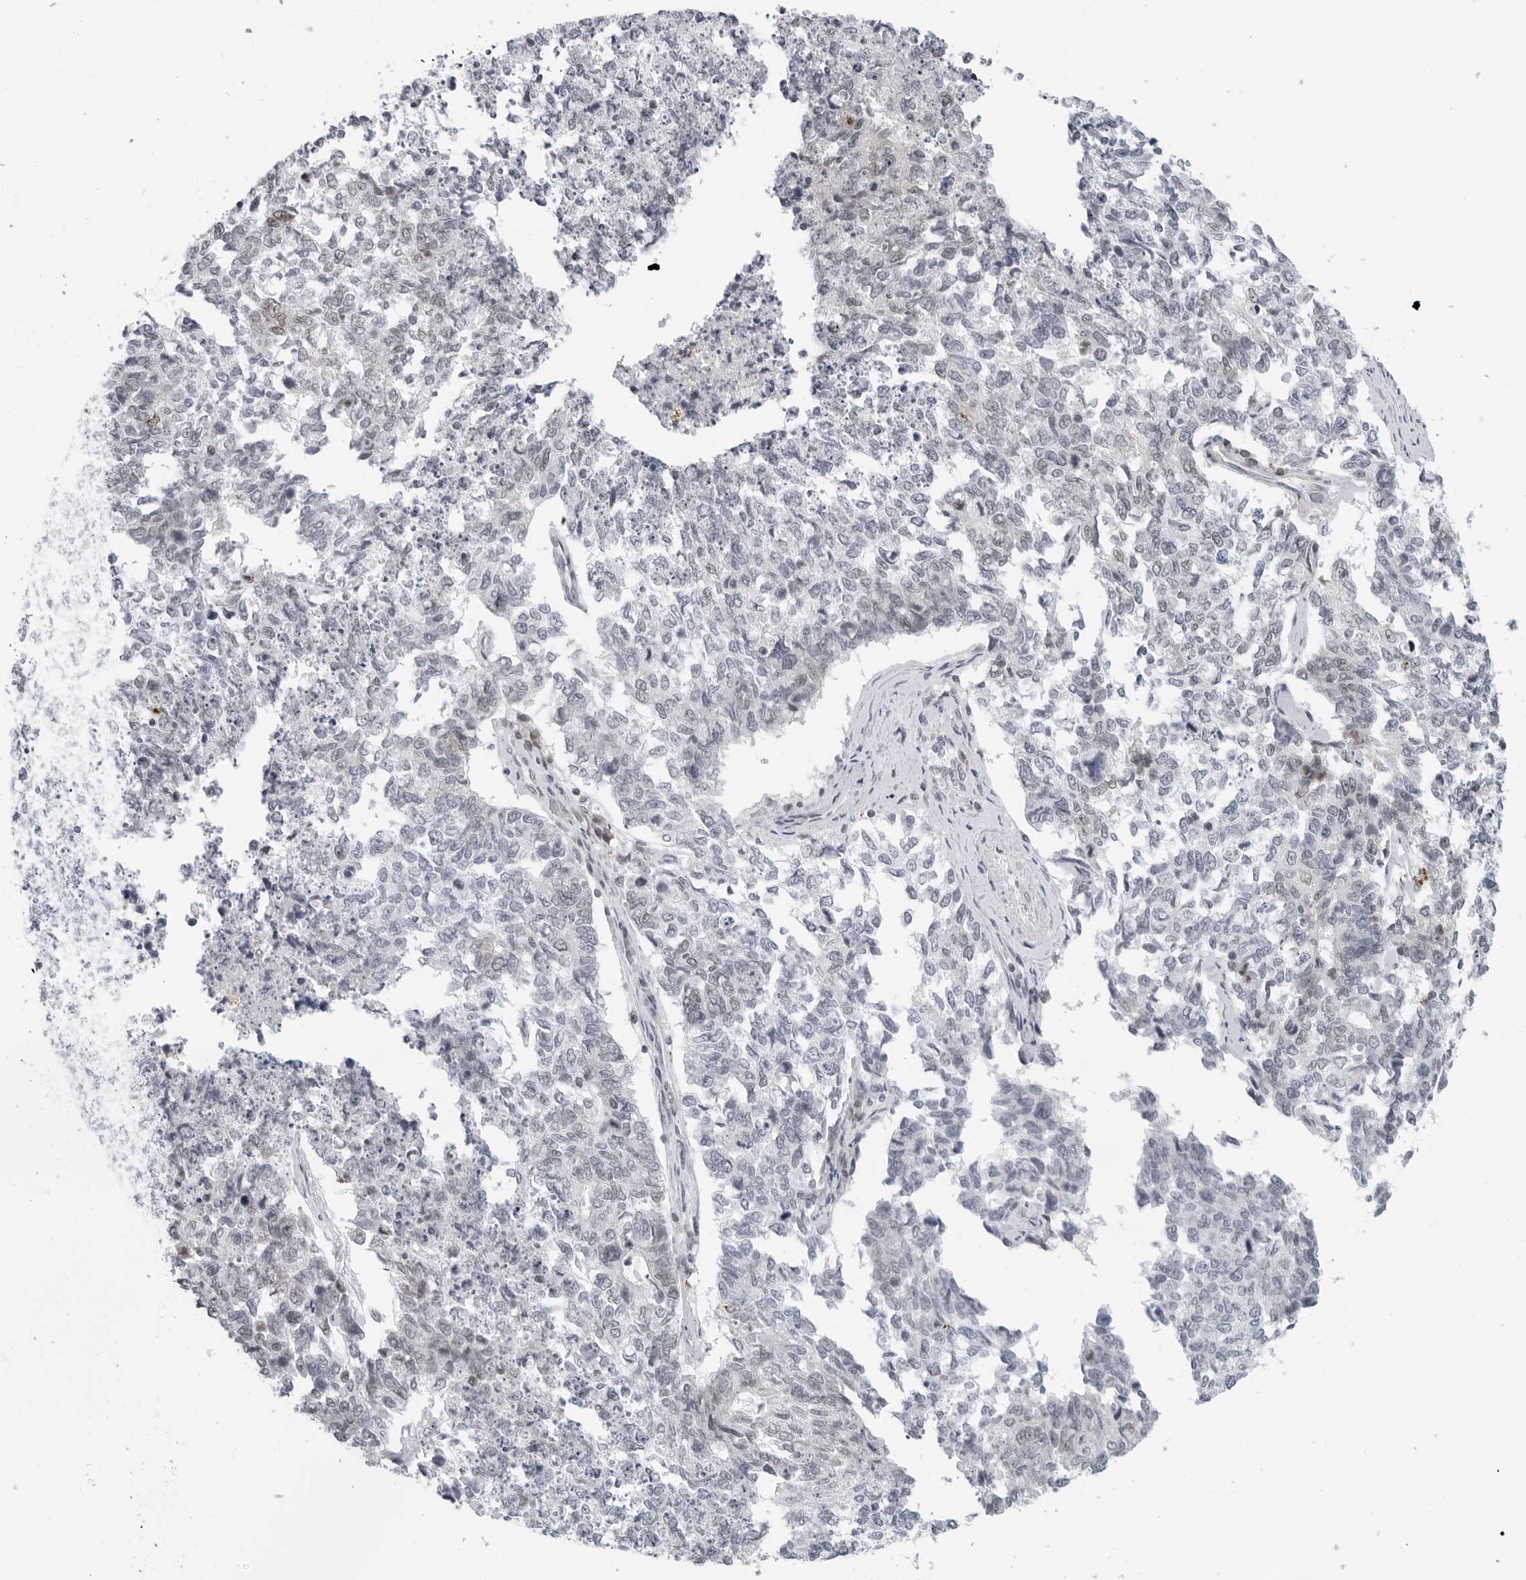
{"staining": {"intensity": "weak", "quantity": "<25%", "location": "nuclear"}, "tissue": "cervical cancer", "cell_type": "Tumor cells", "image_type": "cancer", "snomed": [{"axis": "morphology", "description": "Squamous cell carcinoma, NOS"}, {"axis": "topography", "description": "Cervix"}], "caption": "IHC photomicrograph of cervical squamous cell carcinoma stained for a protein (brown), which reveals no staining in tumor cells.", "gene": "TOX4", "patient": {"sex": "female", "age": 63}}